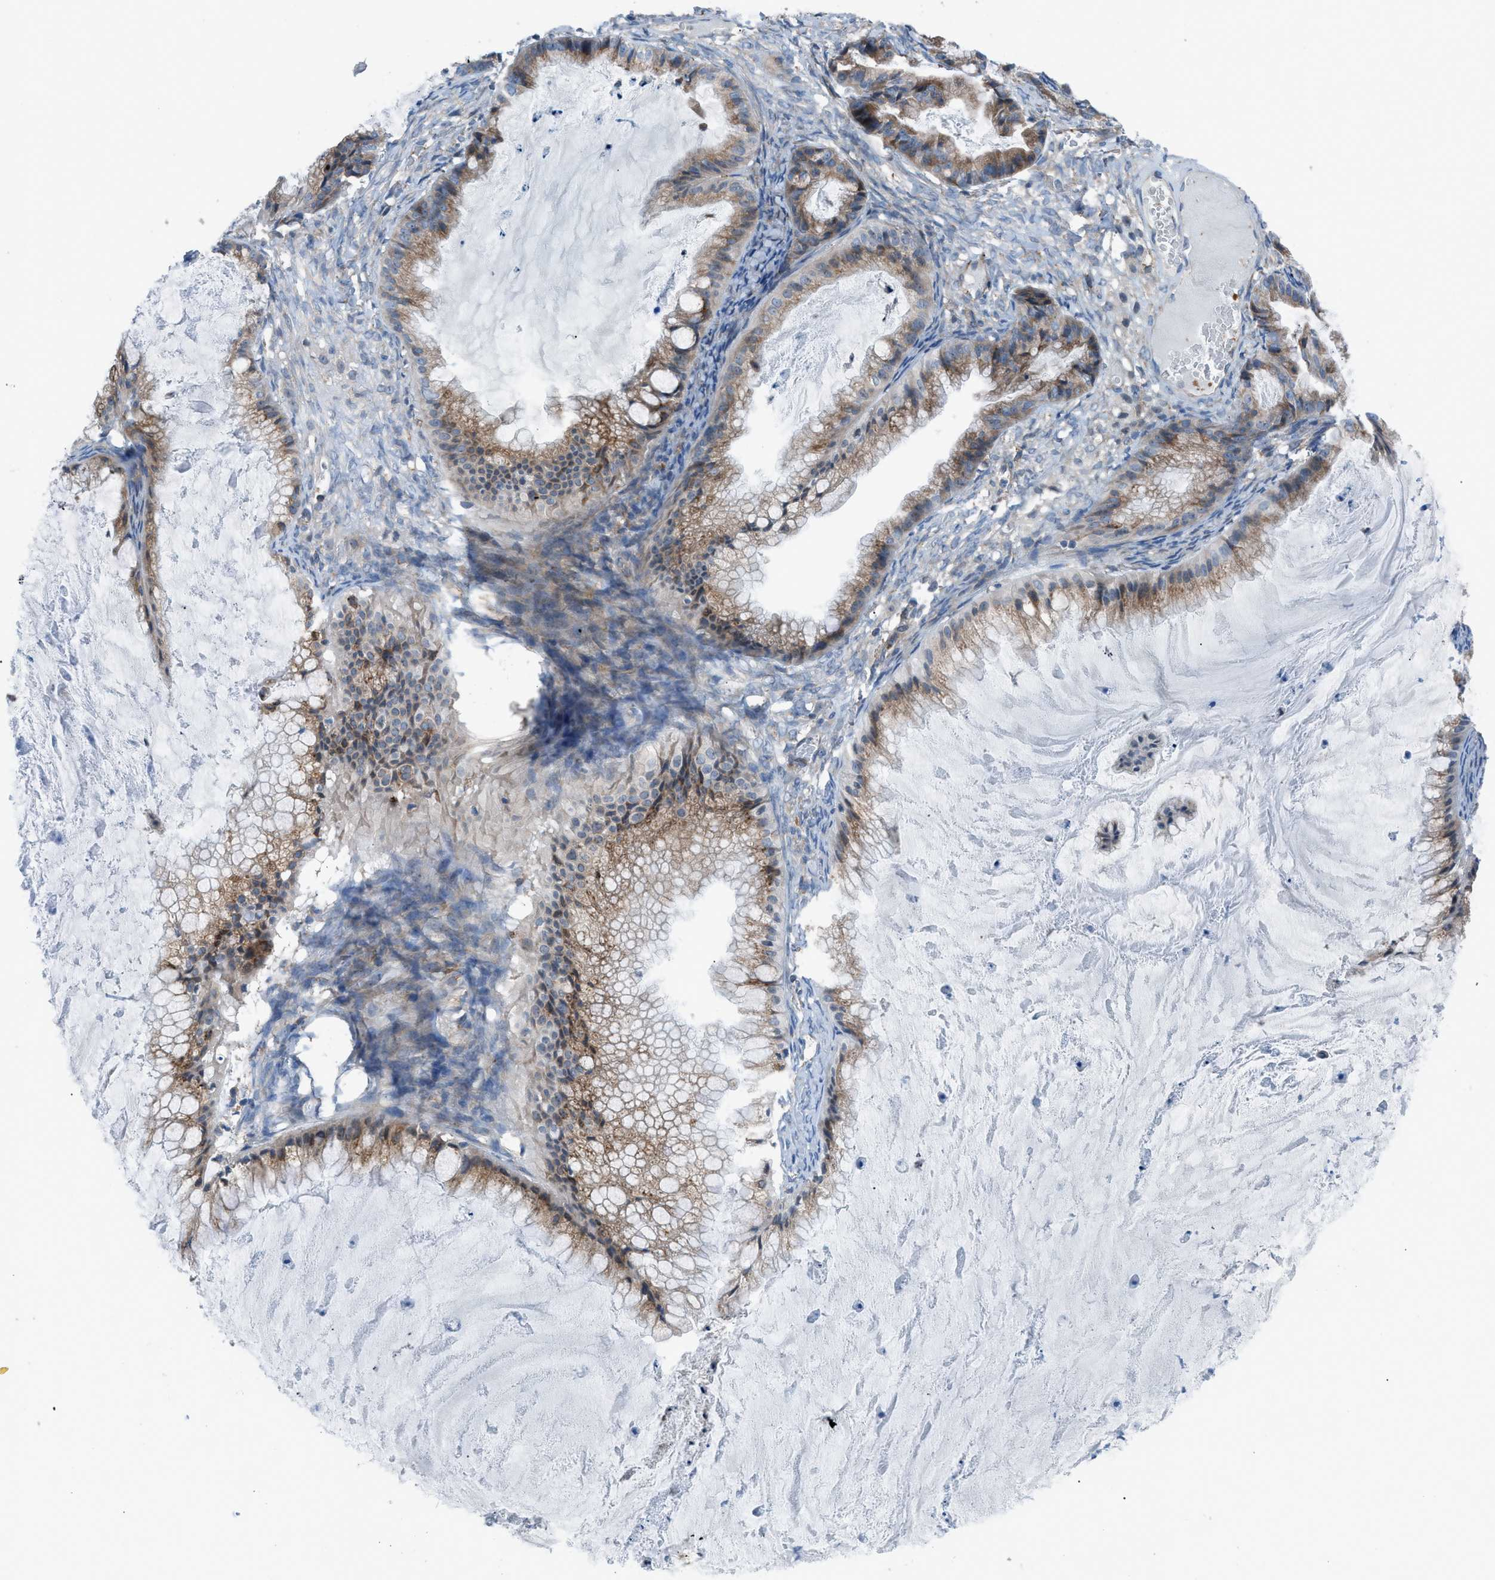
{"staining": {"intensity": "moderate", "quantity": ">75%", "location": "cytoplasmic/membranous"}, "tissue": "ovarian cancer", "cell_type": "Tumor cells", "image_type": "cancer", "snomed": [{"axis": "morphology", "description": "Cystadenocarcinoma, mucinous, NOS"}, {"axis": "topography", "description": "Ovary"}], "caption": "Immunohistochemistry (IHC) of ovarian cancer displays medium levels of moderate cytoplasmic/membranous expression in approximately >75% of tumor cells.", "gene": "HEG1", "patient": {"sex": "female", "age": 57}}